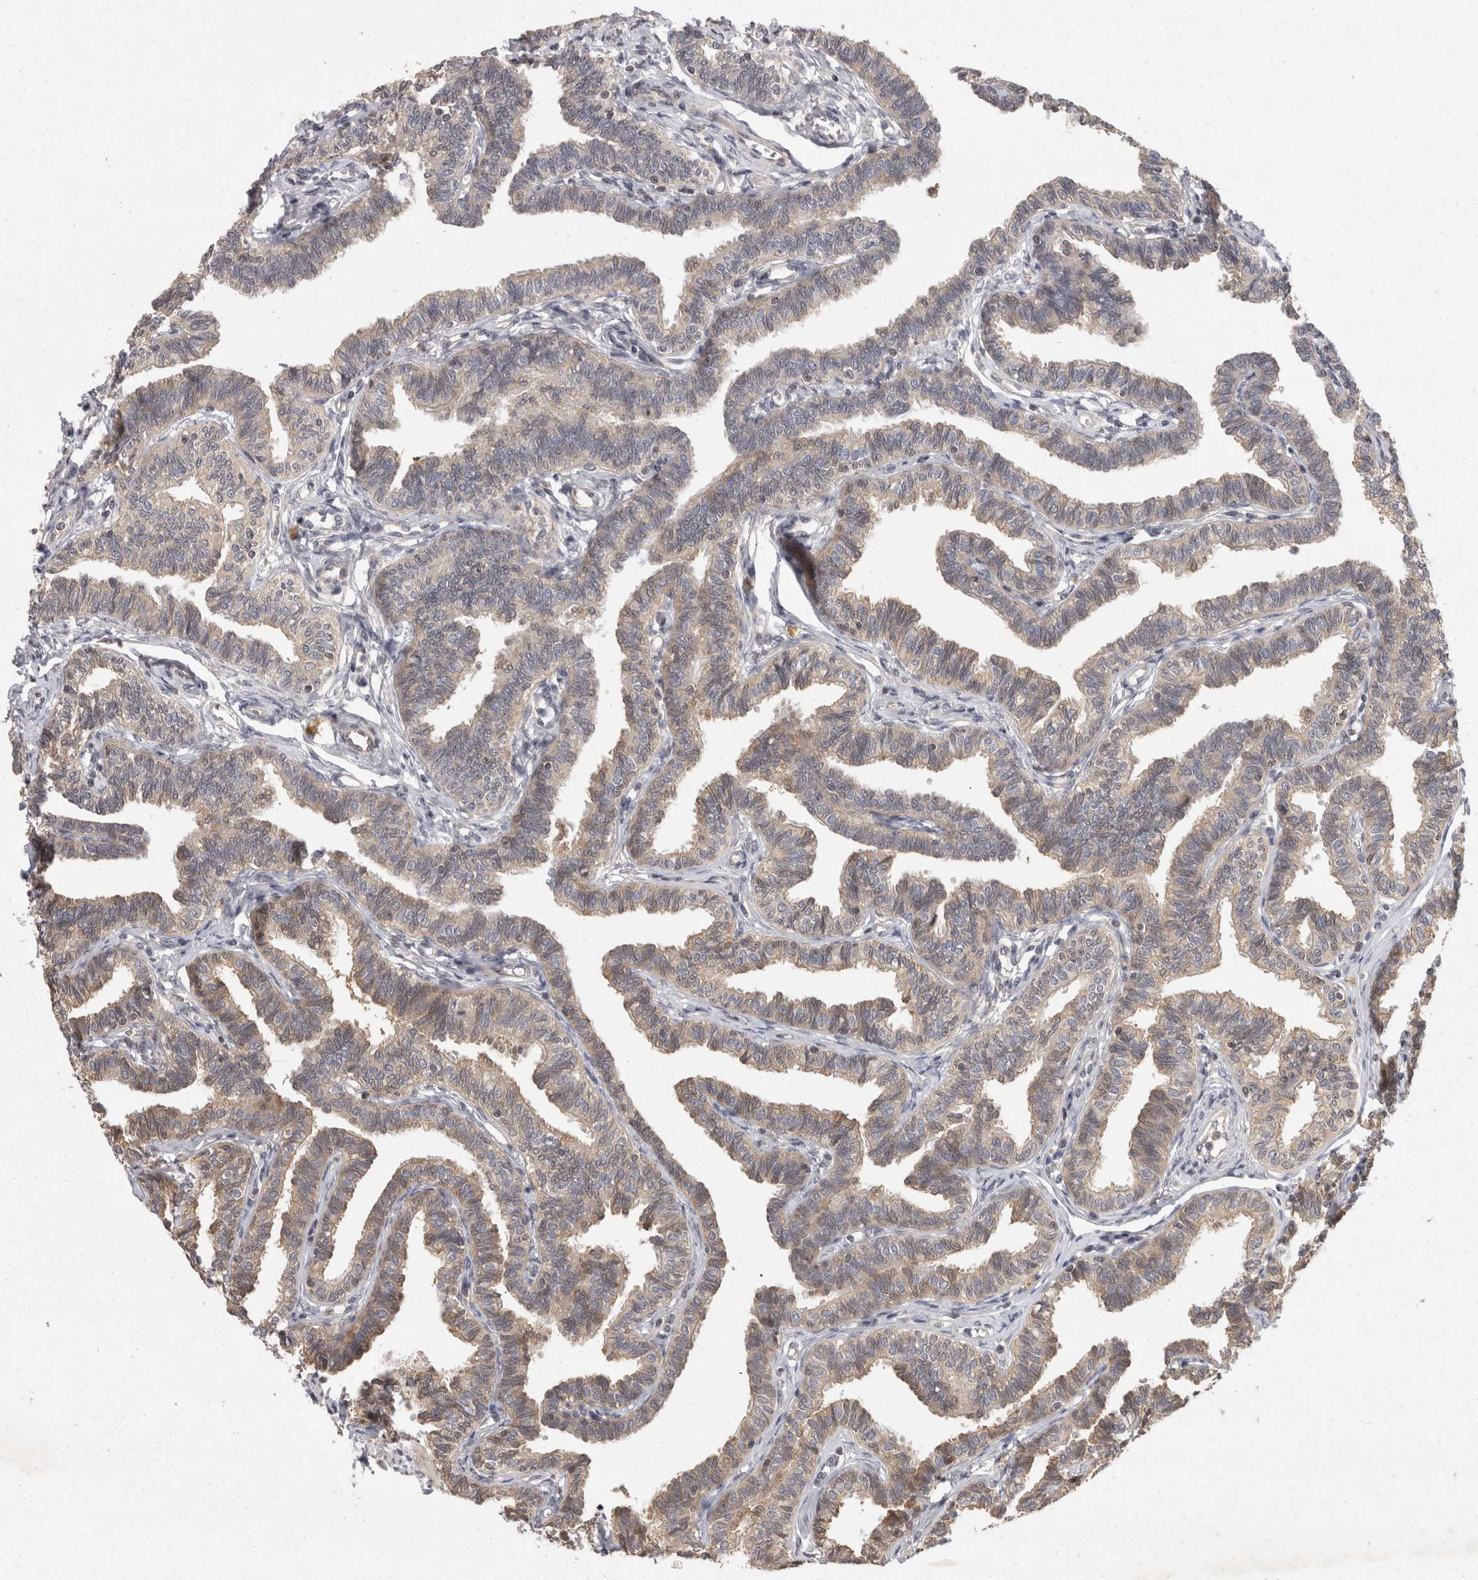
{"staining": {"intensity": "moderate", "quantity": "25%-75%", "location": "cytoplasmic/membranous"}, "tissue": "fallopian tube", "cell_type": "Glandular cells", "image_type": "normal", "snomed": [{"axis": "morphology", "description": "Normal tissue, NOS"}, {"axis": "topography", "description": "Fallopian tube"}, {"axis": "topography", "description": "Ovary"}], "caption": "This is a micrograph of IHC staining of unremarkable fallopian tube, which shows moderate expression in the cytoplasmic/membranous of glandular cells.", "gene": "ACAT2", "patient": {"sex": "female", "age": 23}}